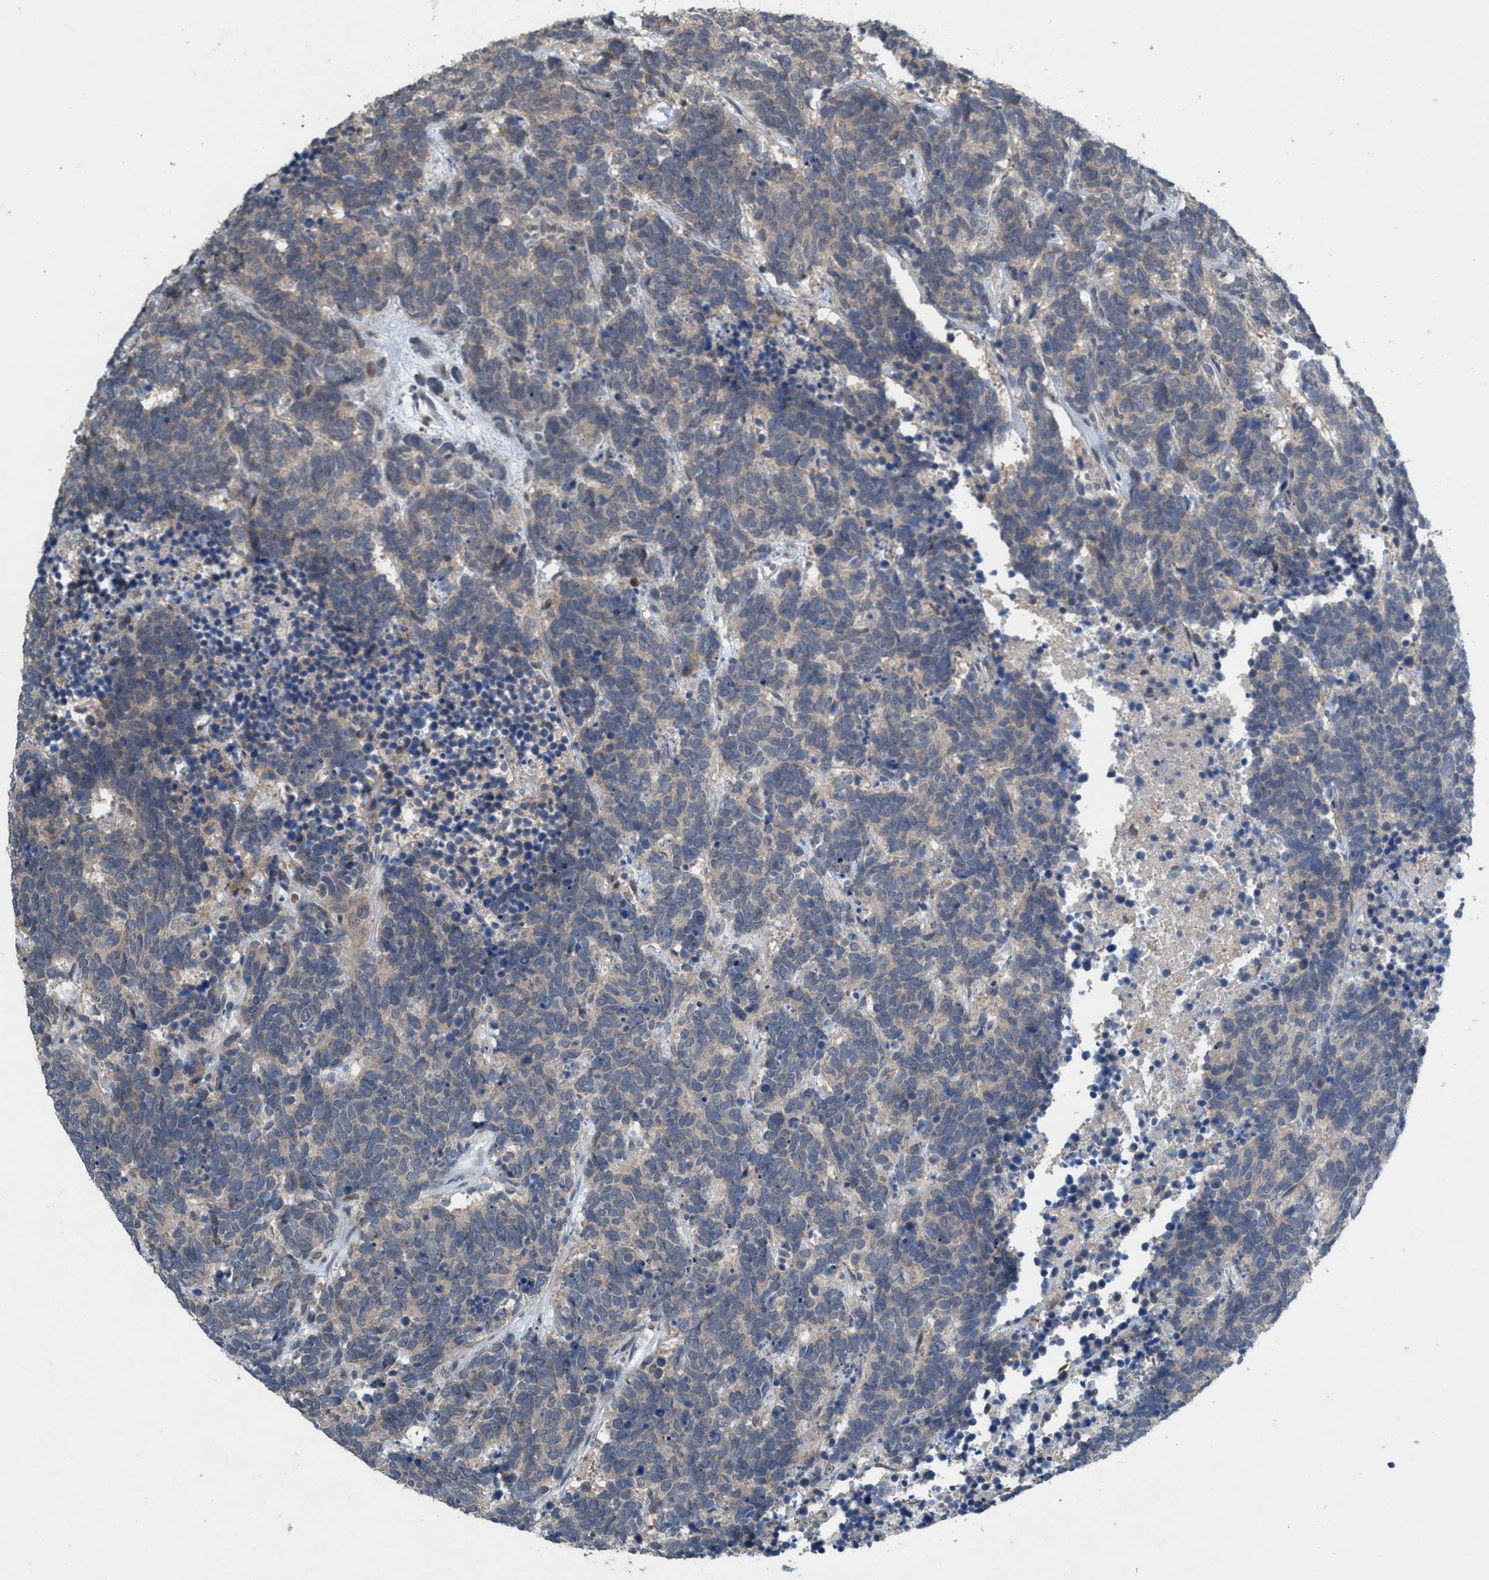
{"staining": {"intensity": "weak", "quantity": "25%-75%", "location": "cytoplasmic/membranous"}, "tissue": "carcinoid", "cell_type": "Tumor cells", "image_type": "cancer", "snomed": [{"axis": "morphology", "description": "Carcinoma, NOS"}, {"axis": "morphology", "description": "Carcinoid, malignant, NOS"}, {"axis": "topography", "description": "Urinary bladder"}], "caption": "Approximately 25%-75% of tumor cells in carcinoid display weak cytoplasmic/membranous protein staining as visualized by brown immunohistochemical staining.", "gene": "NISCH", "patient": {"sex": "male", "age": 57}}